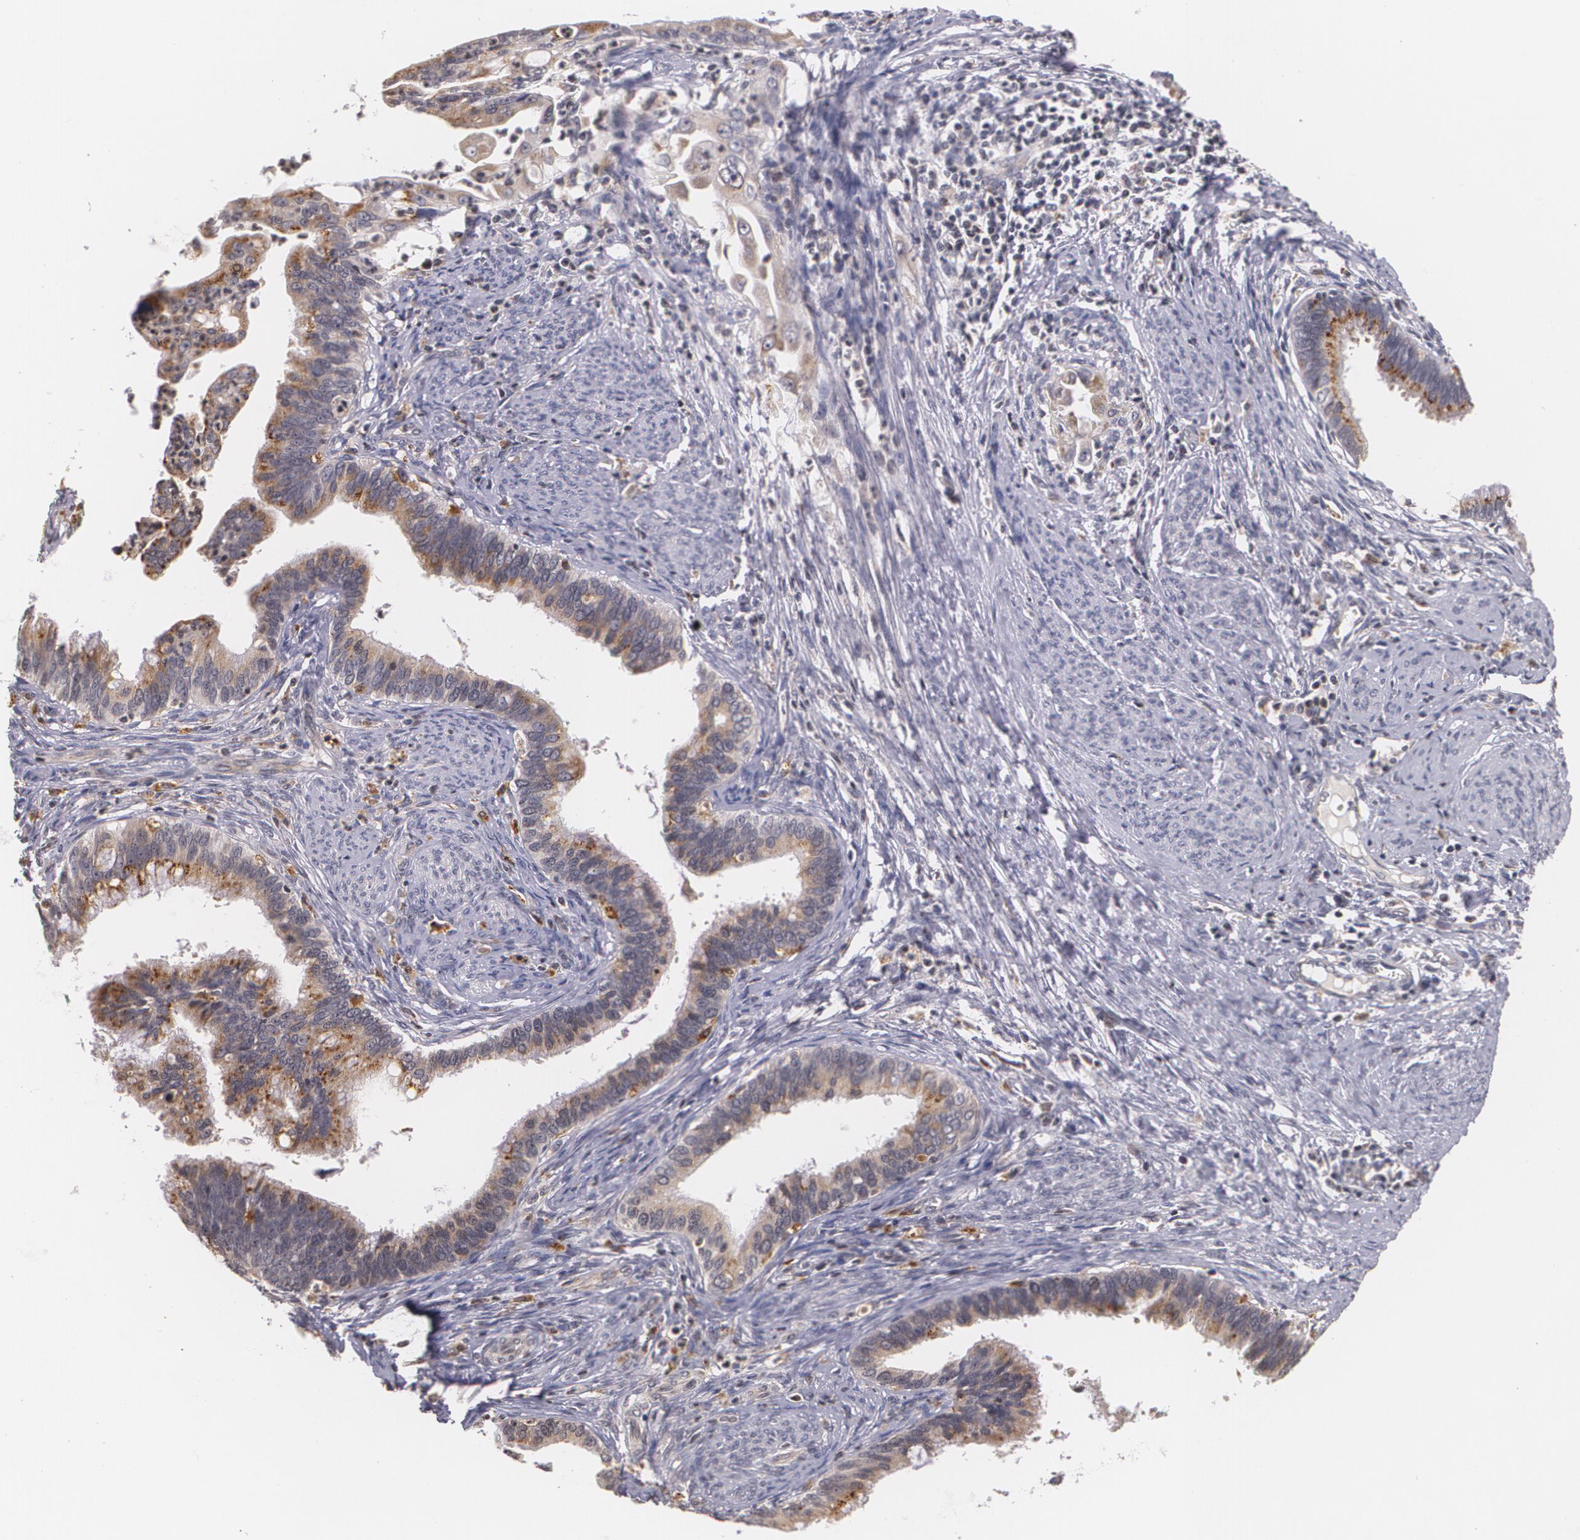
{"staining": {"intensity": "moderate", "quantity": ">75%", "location": "cytoplasmic/membranous"}, "tissue": "cervical cancer", "cell_type": "Tumor cells", "image_type": "cancer", "snomed": [{"axis": "morphology", "description": "Adenocarcinoma, NOS"}, {"axis": "topography", "description": "Cervix"}], "caption": "Tumor cells display medium levels of moderate cytoplasmic/membranous staining in approximately >75% of cells in cervical cancer (adenocarcinoma).", "gene": "VAV3", "patient": {"sex": "female", "age": 47}}